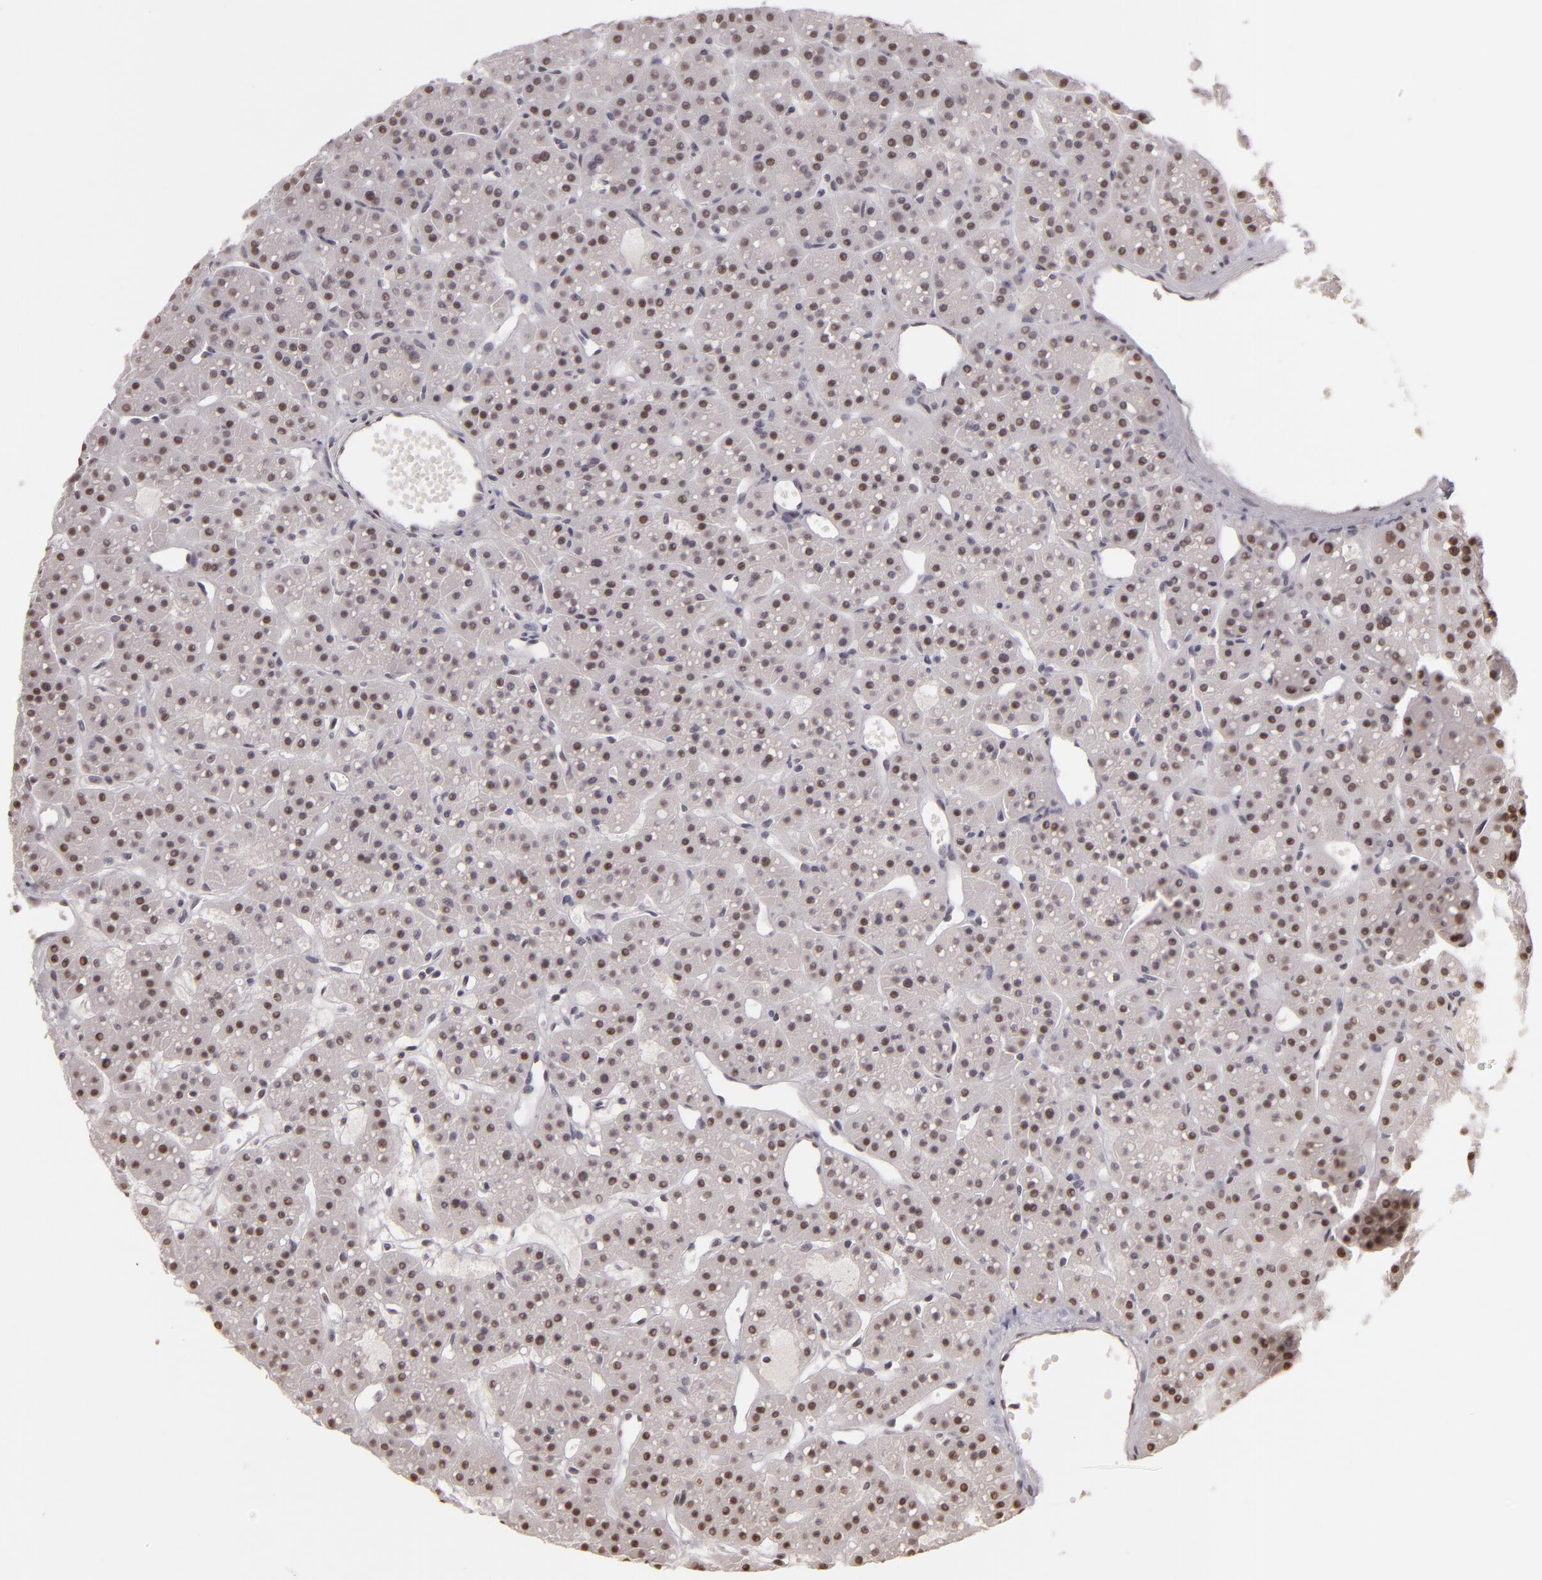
{"staining": {"intensity": "moderate", "quantity": ">75%", "location": "nuclear"}, "tissue": "parathyroid gland", "cell_type": "Glandular cells", "image_type": "normal", "snomed": [{"axis": "morphology", "description": "Normal tissue, NOS"}, {"axis": "topography", "description": "Parathyroid gland"}], "caption": "Parathyroid gland was stained to show a protein in brown. There is medium levels of moderate nuclear staining in about >75% of glandular cells. (IHC, brightfield microscopy, high magnification).", "gene": "INTS6", "patient": {"sex": "female", "age": 76}}